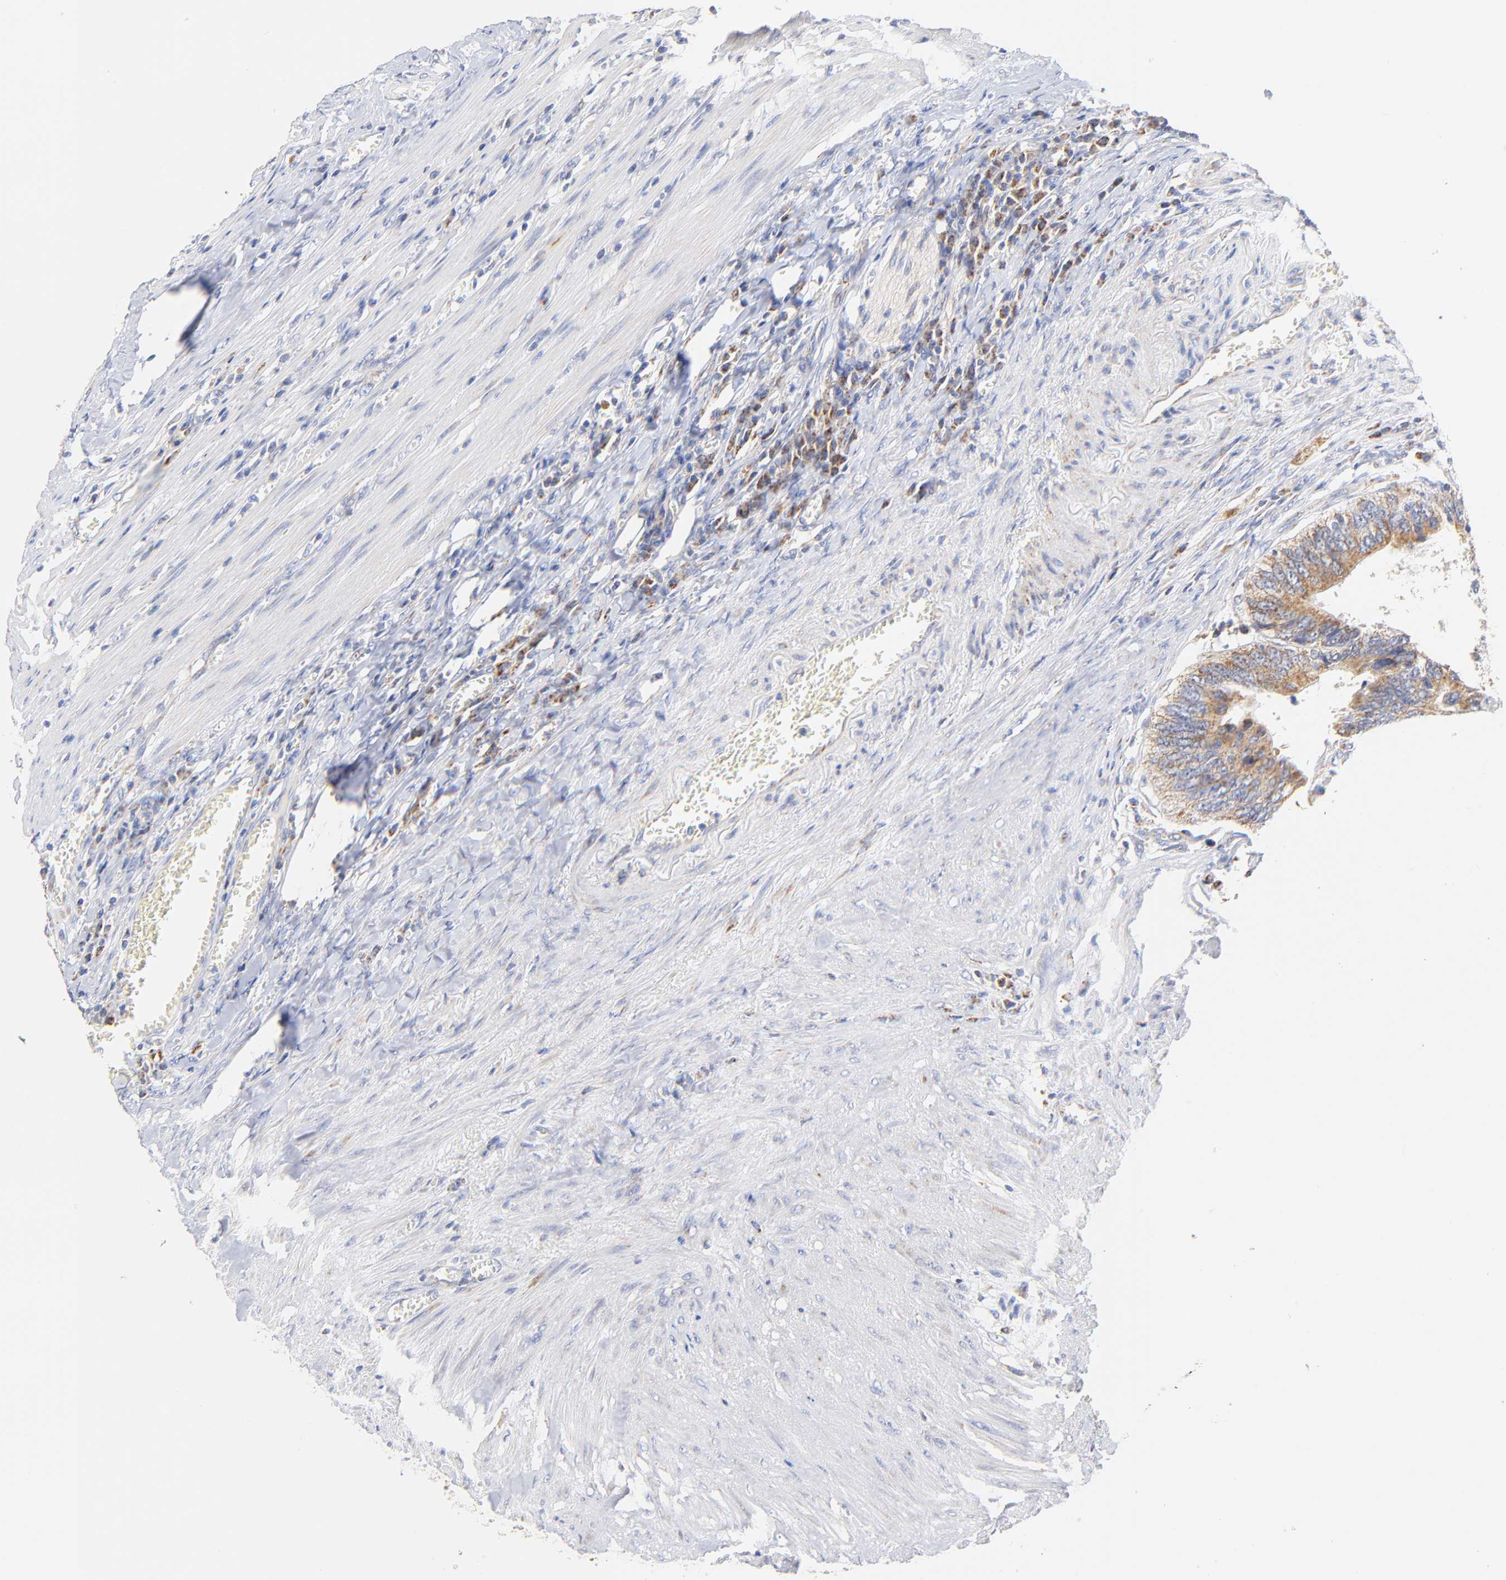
{"staining": {"intensity": "moderate", "quantity": ">75%", "location": "cytoplasmic/membranous"}, "tissue": "colorectal cancer", "cell_type": "Tumor cells", "image_type": "cancer", "snomed": [{"axis": "morphology", "description": "Adenocarcinoma, NOS"}, {"axis": "topography", "description": "Colon"}], "caption": "This is an image of IHC staining of colorectal adenocarcinoma, which shows moderate expression in the cytoplasmic/membranous of tumor cells.", "gene": "ATP5F1D", "patient": {"sex": "male", "age": 72}}